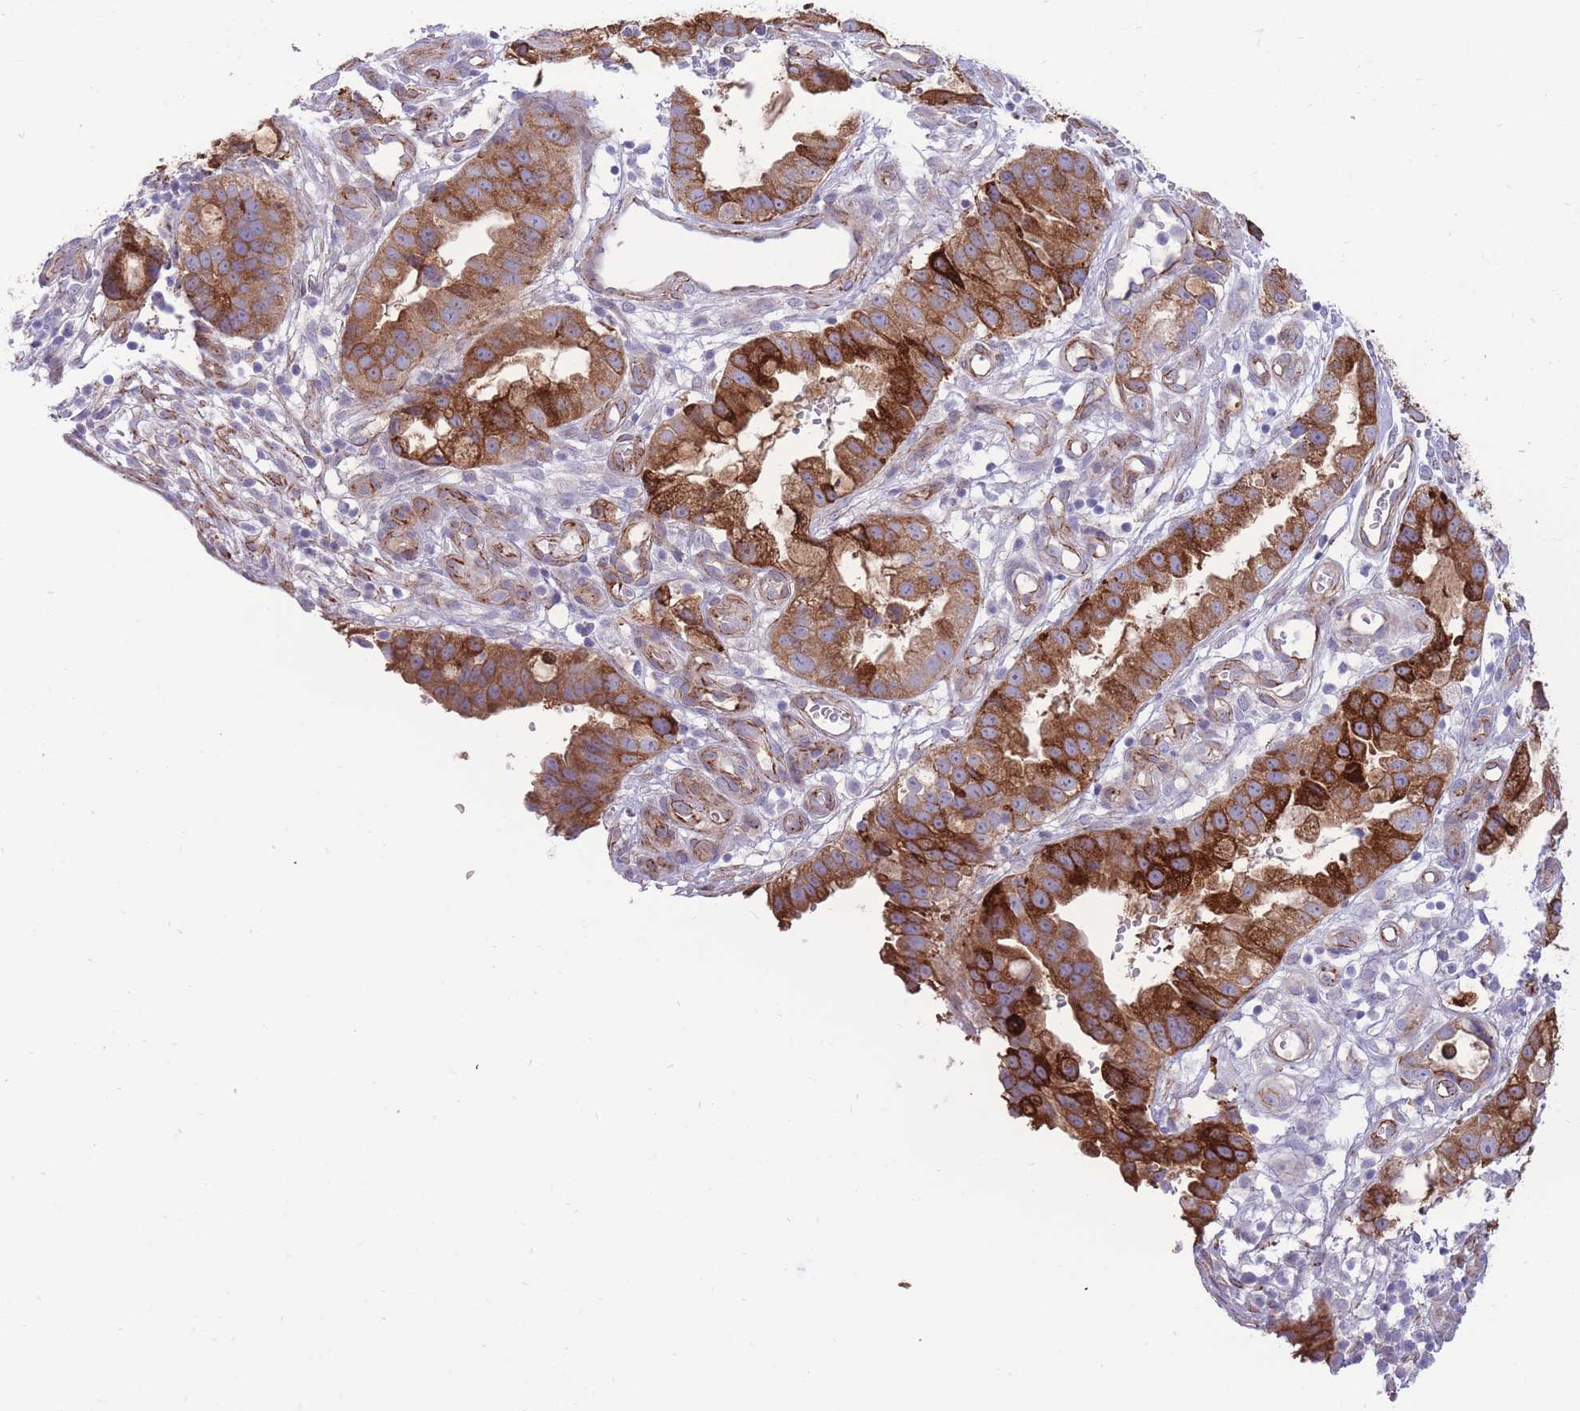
{"staining": {"intensity": "strong", "quantity": ">75%", "location": "cytoplasmic/membranous"}, "tissue": "stomach cancer", "cell_type": "Tumor cells", "image_type": "cancer", "snomed": [{"axis": "morphology", "description": "Adenocarcinoma, NOS"}, {"axis": "topography", "description": "Stomach"}], "caption": "DAB (3,3'-diaminobenzidine) immunohistochemical staining of human adenocarcinoma (stomach) reveals strong cytoplasmic/membranous protein staining in approximately >75% of tumor cells.", "gene": "RGS11", "patient": {"sex": "male", "age": 55}}